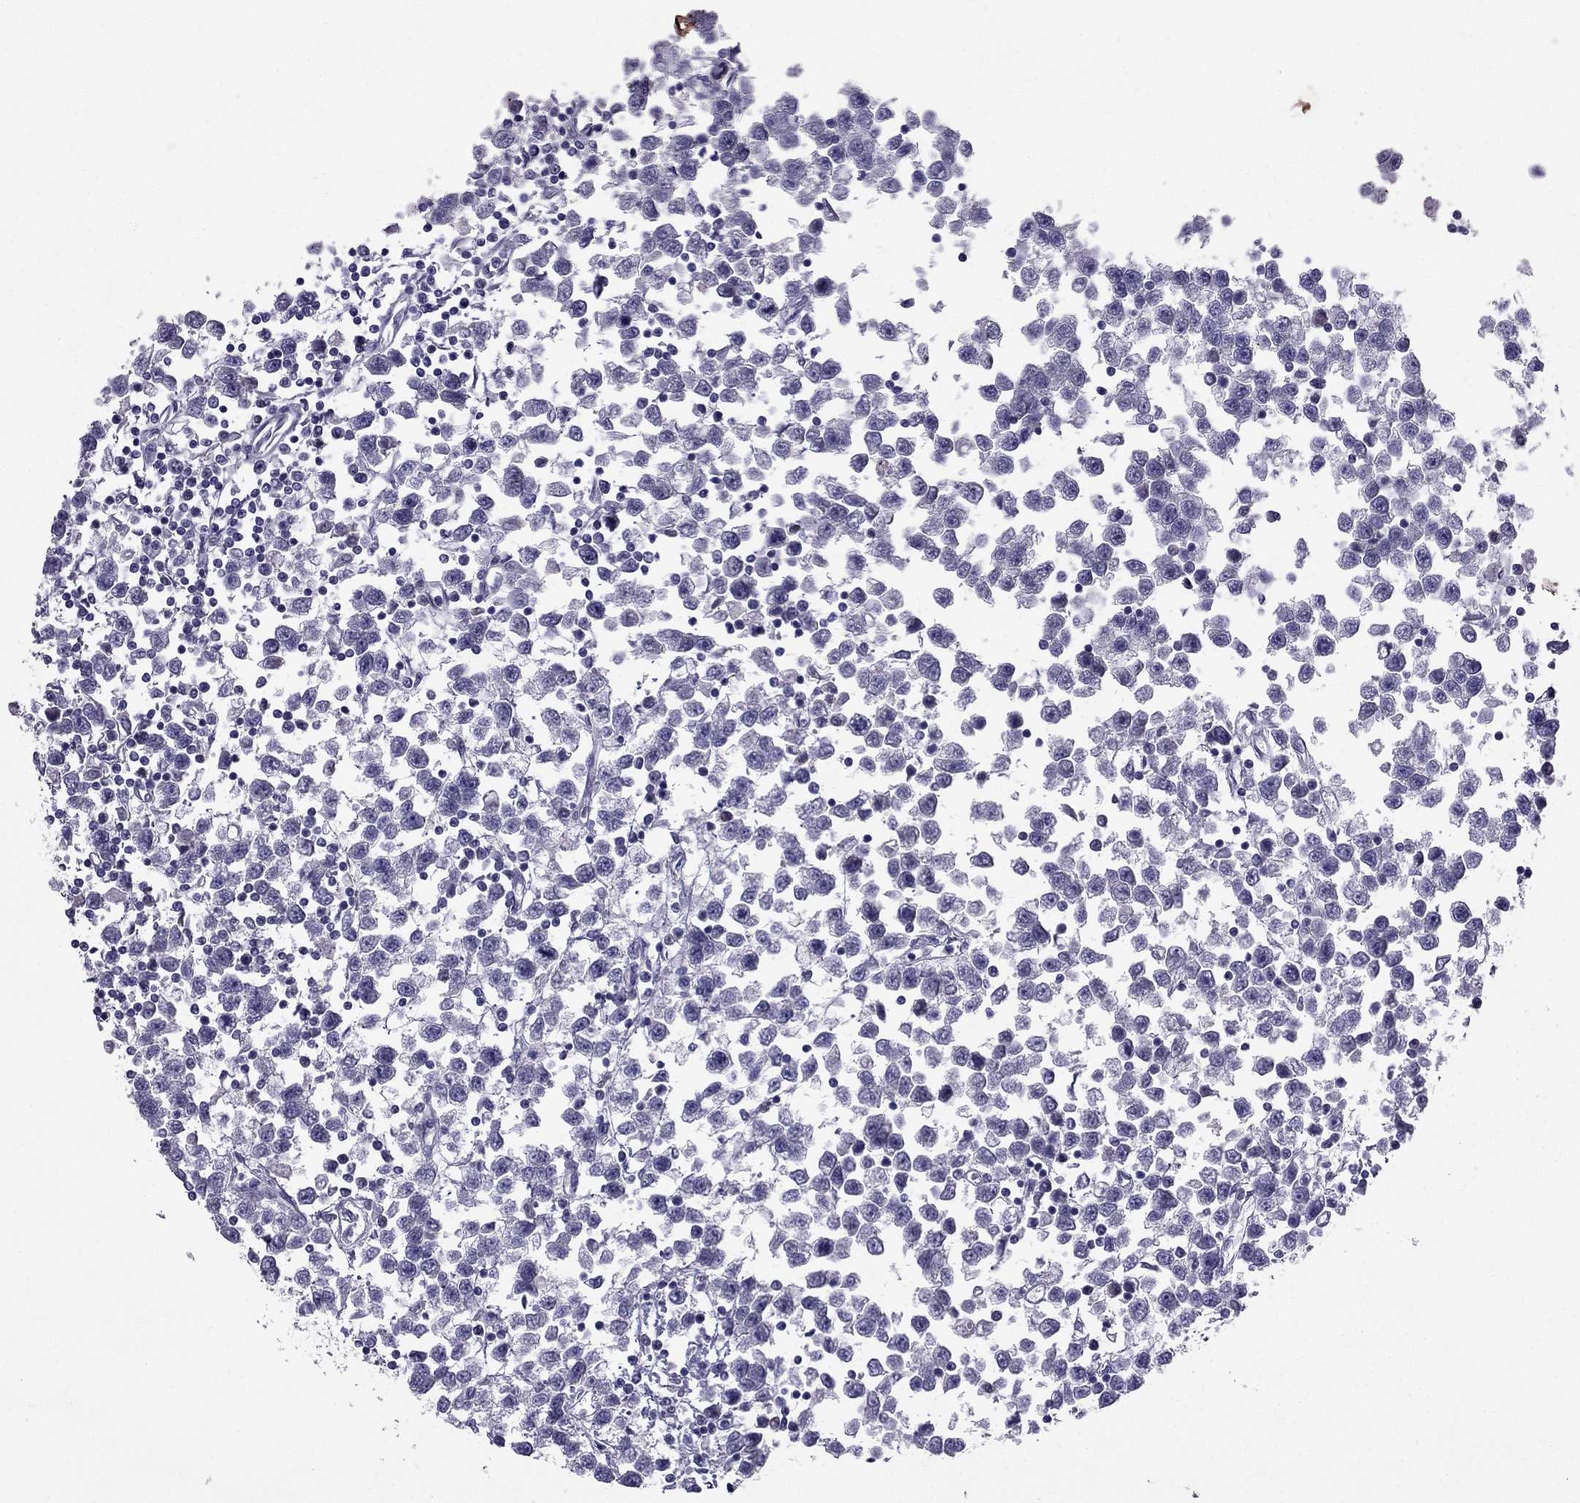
{"staining": {"intensity": "negative", "quantity": "none", "location": "none"}, "tissue": "testis cancer", "cell_type": "Tumor cells", "image_type": "cancer", "snomed": [{"axis": "morphology", "description": "Seminoma, NOS"}, {"axis": "topography", "description": "Testis"}], "caption": "Testis cancer (seminoma) was stained to show a protein in brown. There is no significant positivity in tumor cells. (Immunohistochemistry (ihc), brightfield microscopy, high magnification).", "gene": "SYT5", "patient": {"sex": "male", "age": 34}}